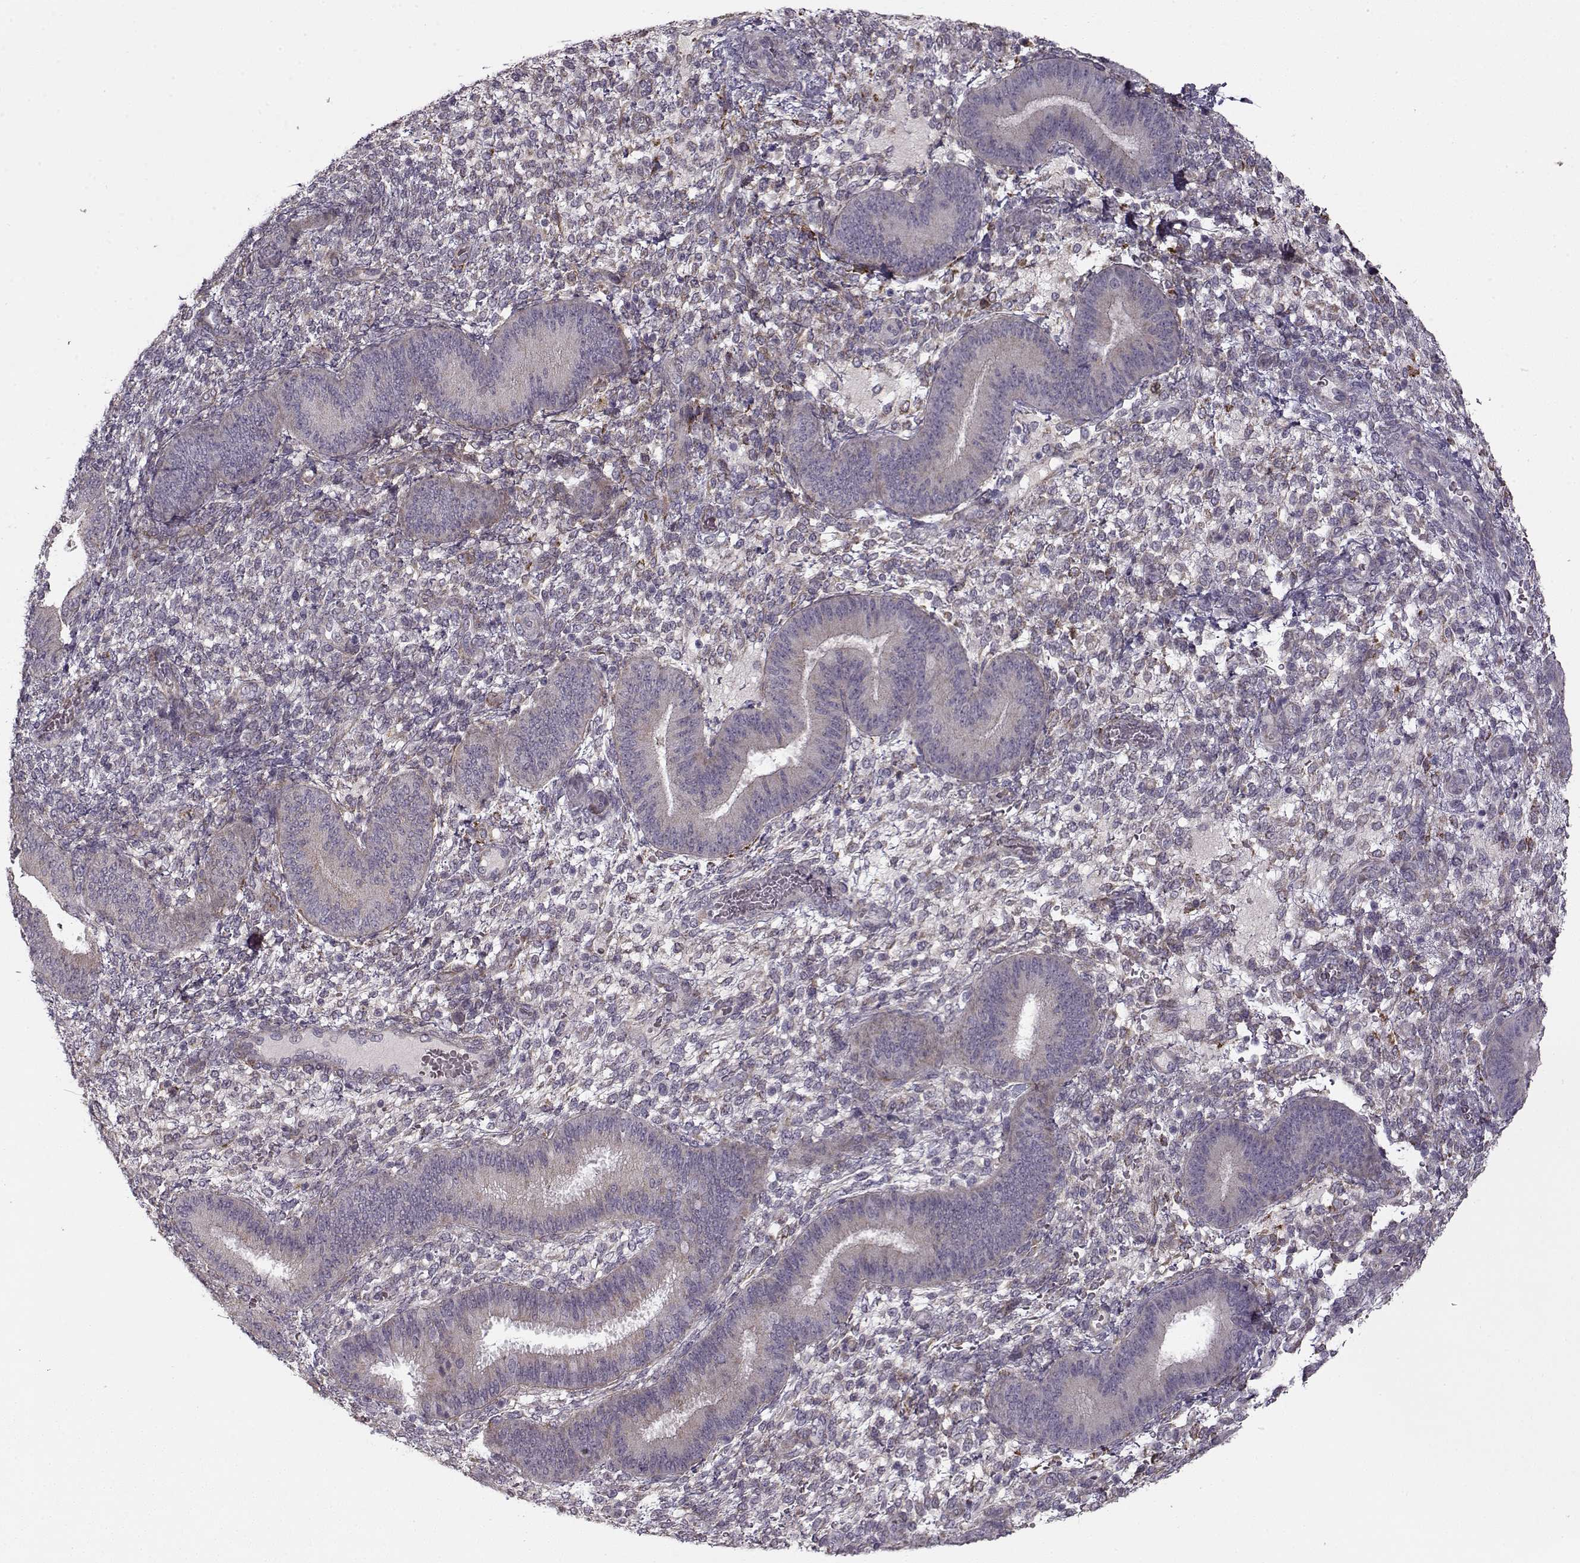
{"staining": {"intensity": "negative", "quantity": "none", "location": "none"}, "tissue": "endometrium", "cell_type": "Cells in endometrial stroma", "image_type": "normal", "snomed": [{"axis": "morphology", "description": "Normal tissue, NOS"}, {"axis": "topography", "description": "Endometrium"}], "caption": "A high-resolution image shows immunohistochemistry staining of benign endometrium, which displays no significant positivity in cells in endometrial stroma.", "gene": "LAMB2", "patient": {"sex": "female", "age": 39}}